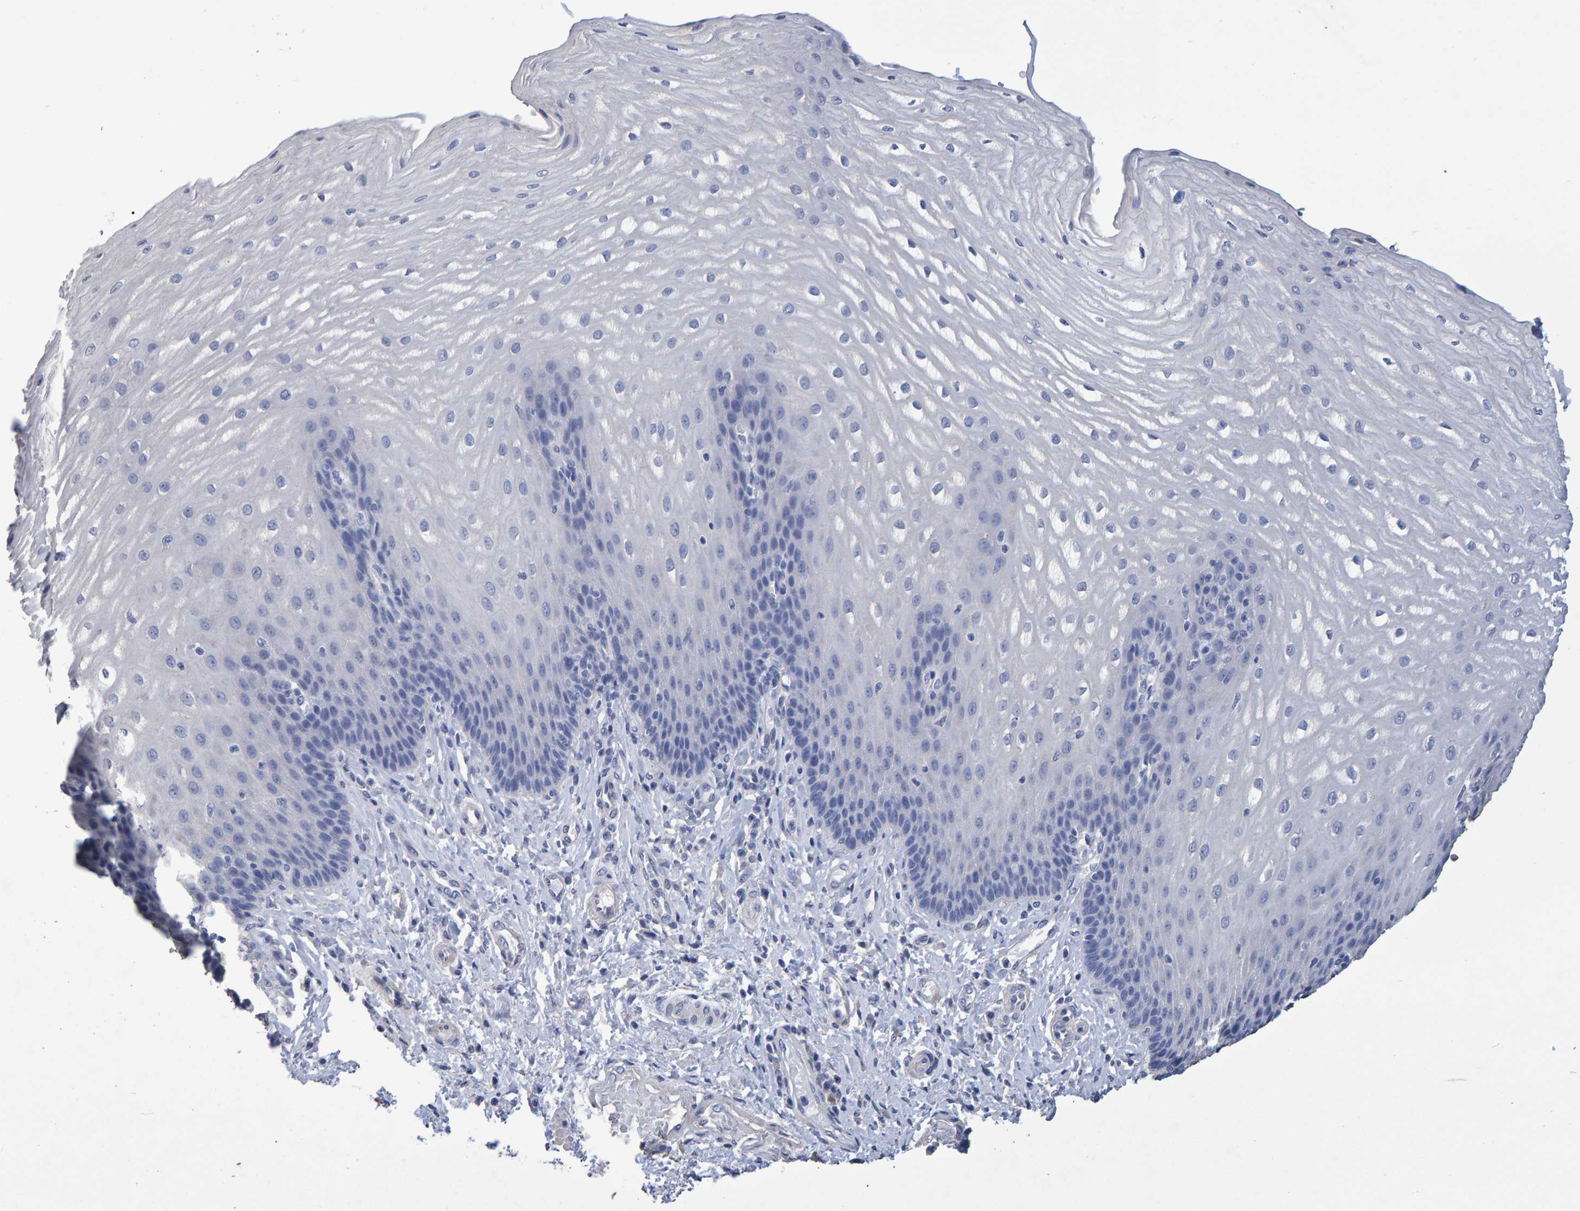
{"staining": {"intensity": "negative", "quantity": "none", "location": "none"}, "tissue": "esophagus", "cell_type": "Squamous epithelial cells", "image_type": "normal", "snomed": [{"axis": "morphology", "description": "Normal tissue, NOS"}, {"axis": "topography", "description": "Esophagus"}], "caption": "Micrograph shows no significant protein positivity in squamous epithelial cells of benign esophagus.", "gene": "HEMGN", "patient": {"sex": "male", "age": 54}}